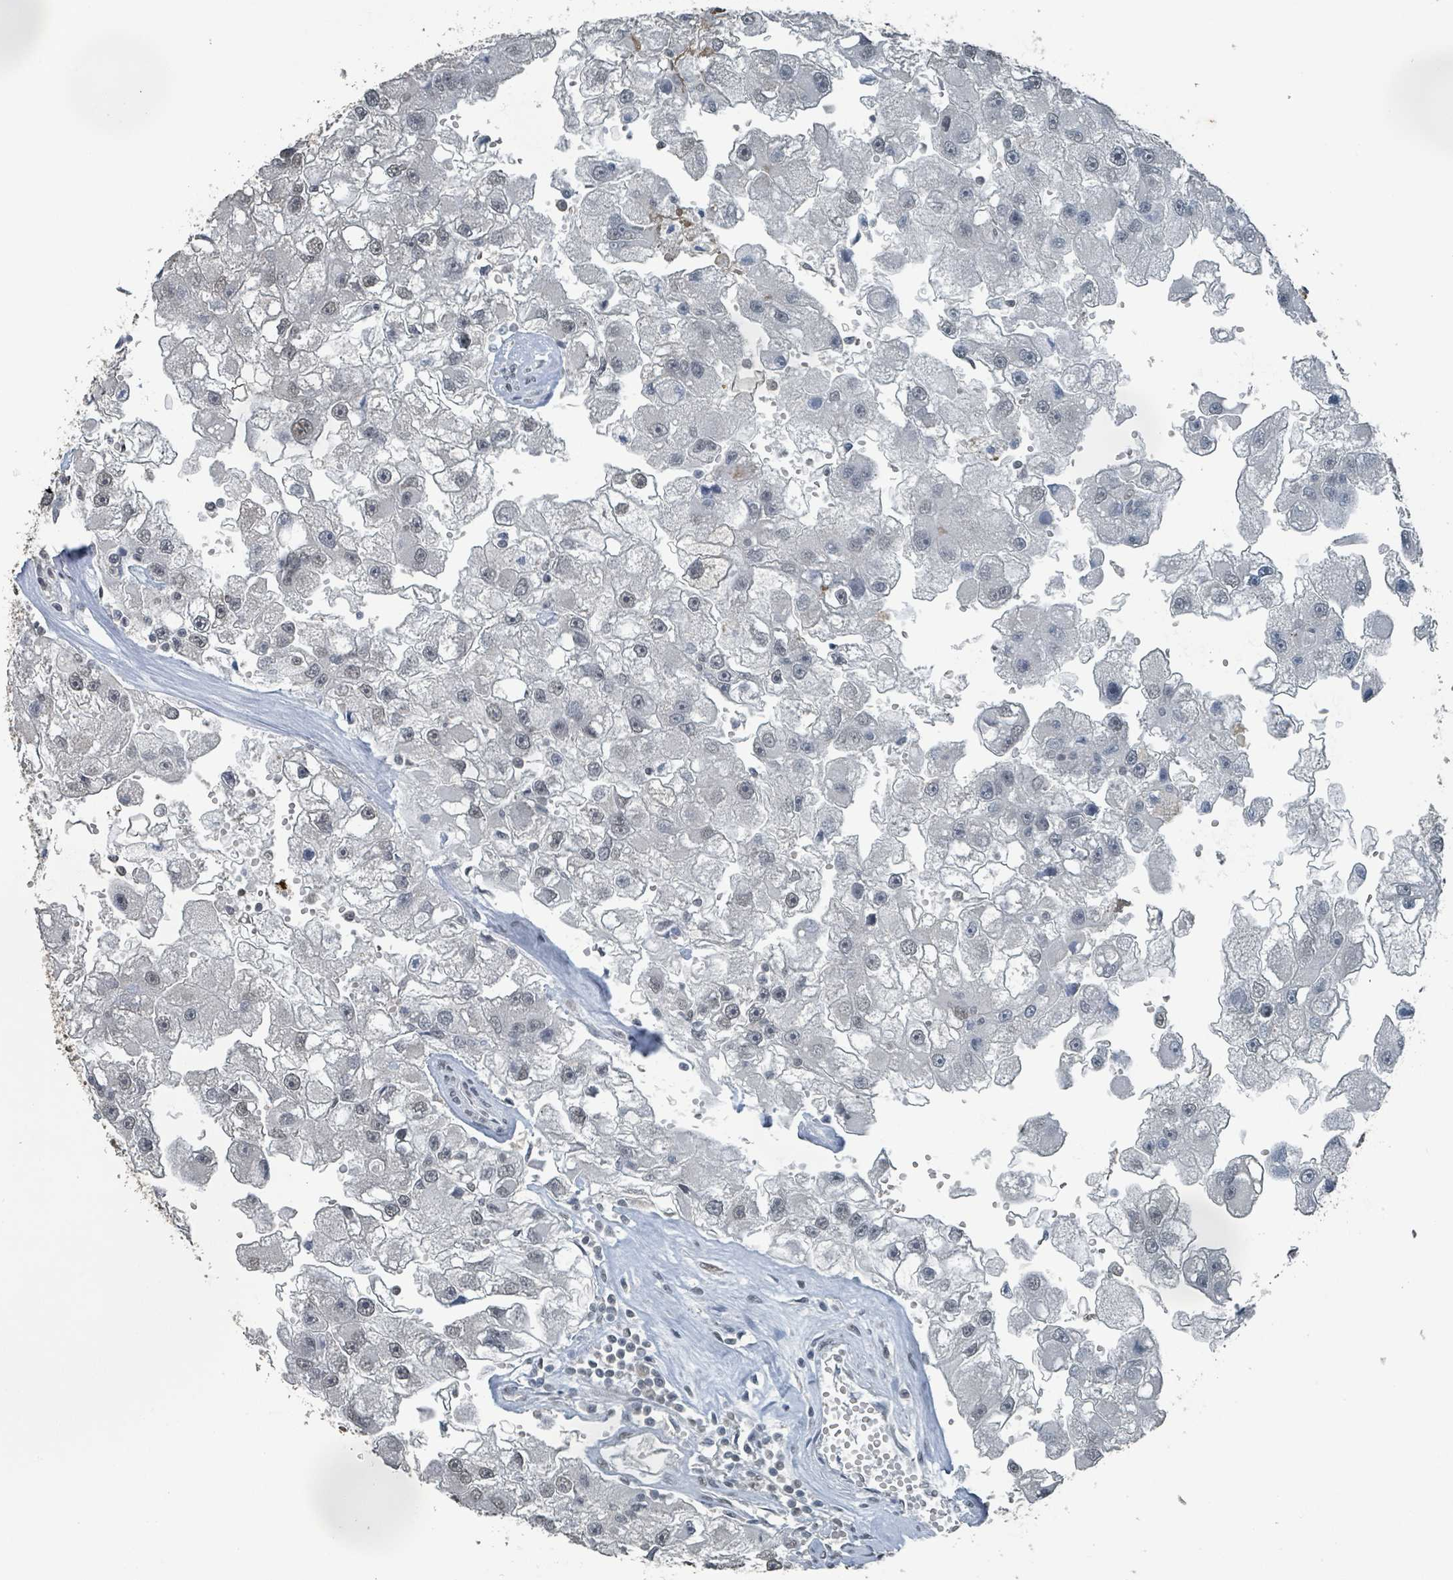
{"staining": {"intensity": "weak", "quantity": "25%-75%", "location": "nuclear"}, "tissue": "renal cancer", "cell_type": "Tumor cells", "image_type": "cancer", "snomed": [{"axis": "morphology", "description": "Adenocarcinoma, NOS"}, {"axis": "topography", "description": "Kidney"}], "caption": "Renal adenocarcinoma tissue demonstrates weak nuclear expression in about 25%-75% of tumor cells, visualized by immunohistochemistry.", "gene": "PHIP", "patient": {"sex": "male", "age": 63}}